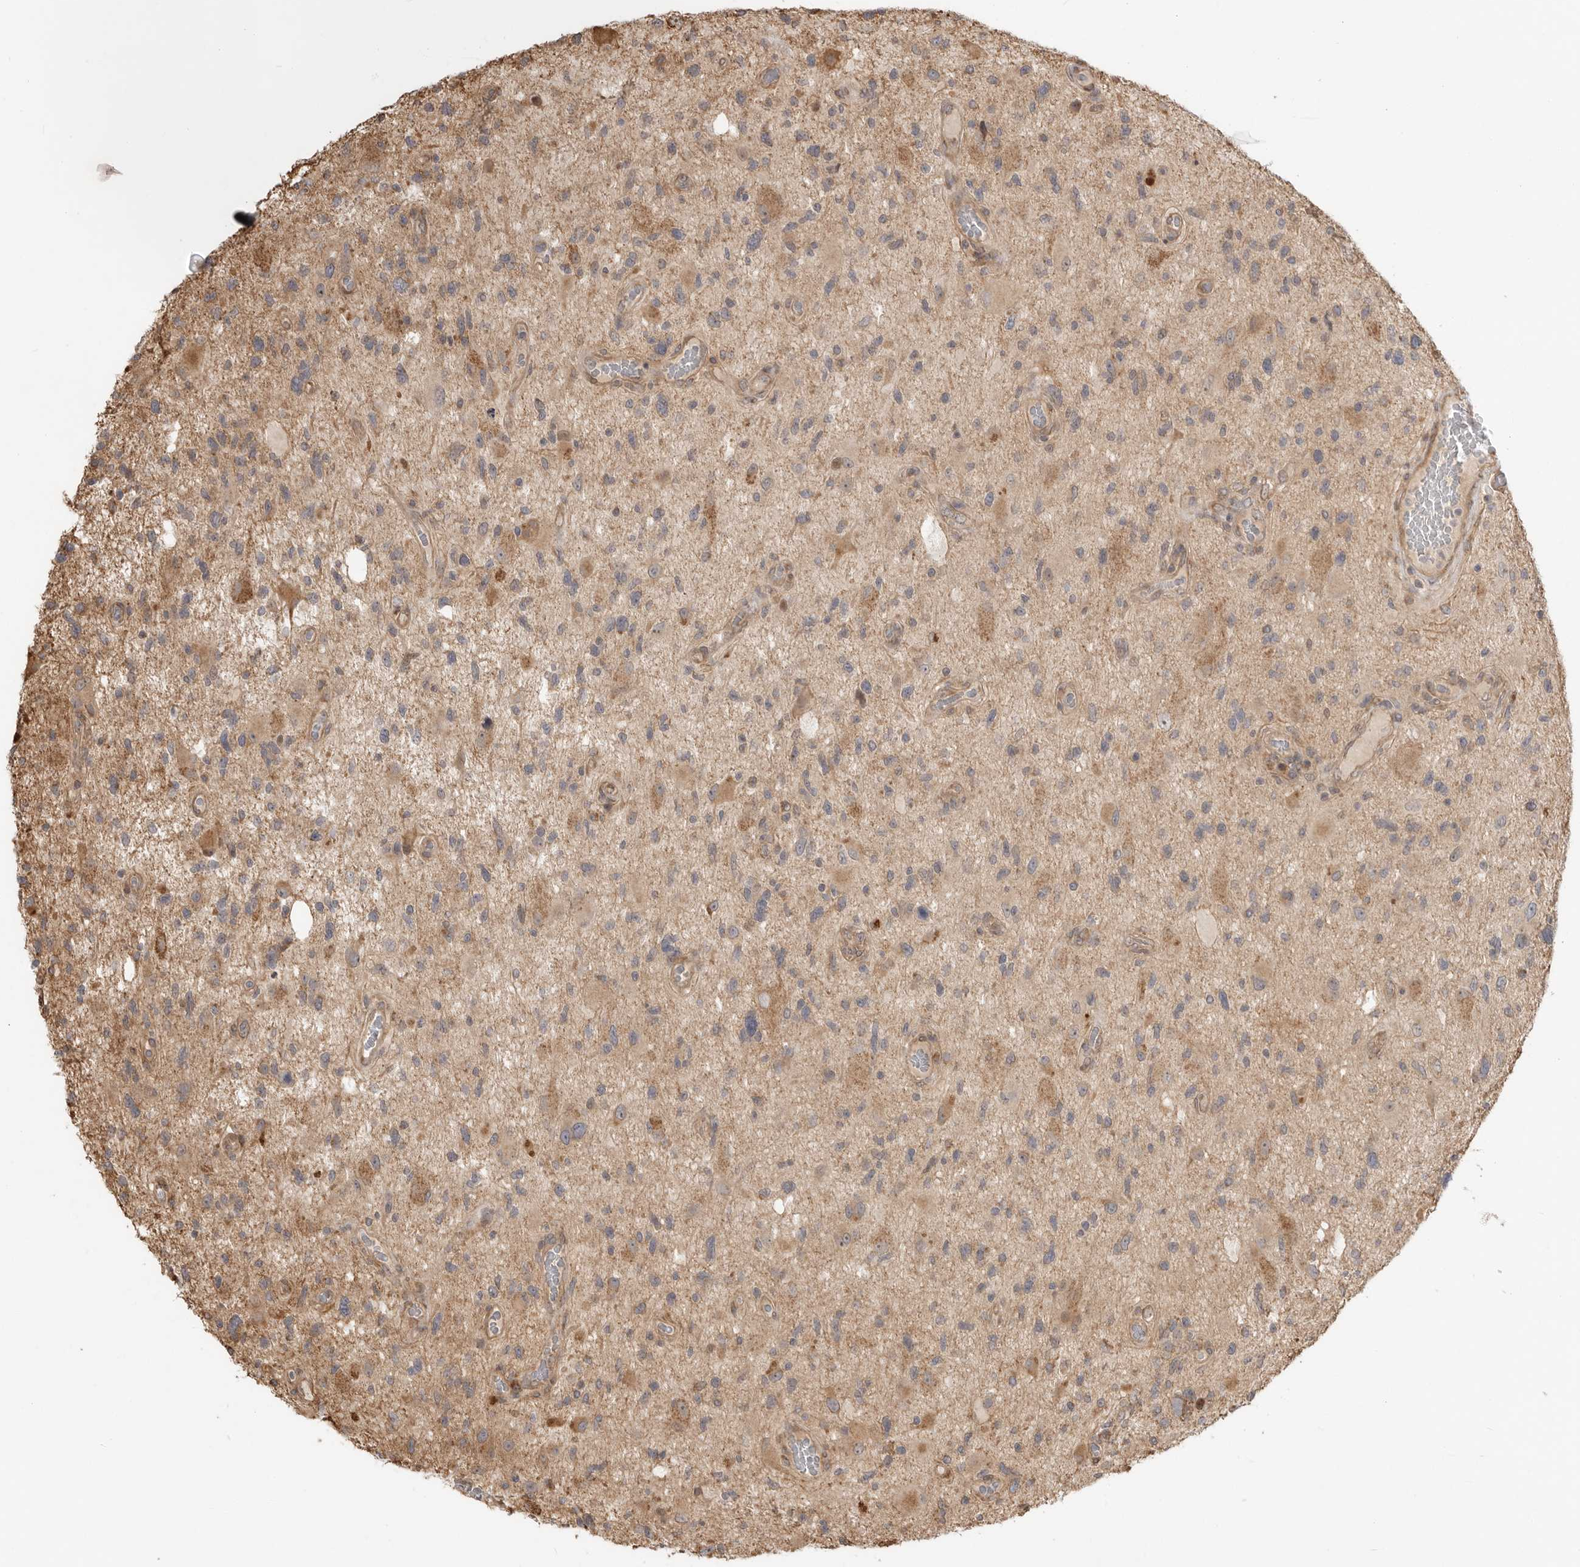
{"staining": {"intensity": "moderate", "quantity": "25%-75%", "location": "cytoplasmic/membranous"}, "tissue": "glioma", "cell_type": "Tumor cells", "image_type": "cancer", "snomed": [{"axis": "morphology", "description": "Glioma, malignant, High grade"}, {"axis": "topography", "description": "Brain"}], "caption": "Protein analysis of high-grade glioma (malignant) tissue demonstrates moderate cytoplasmic/membranous staining in about 25%-75% of tumor cells. (DAB (3,3'-diaminobenzidine) IHC, brown staining for protein, blue staining for nuclei).", "gene": "DPH7", "patient": {"sex": "male", "age": 33}}